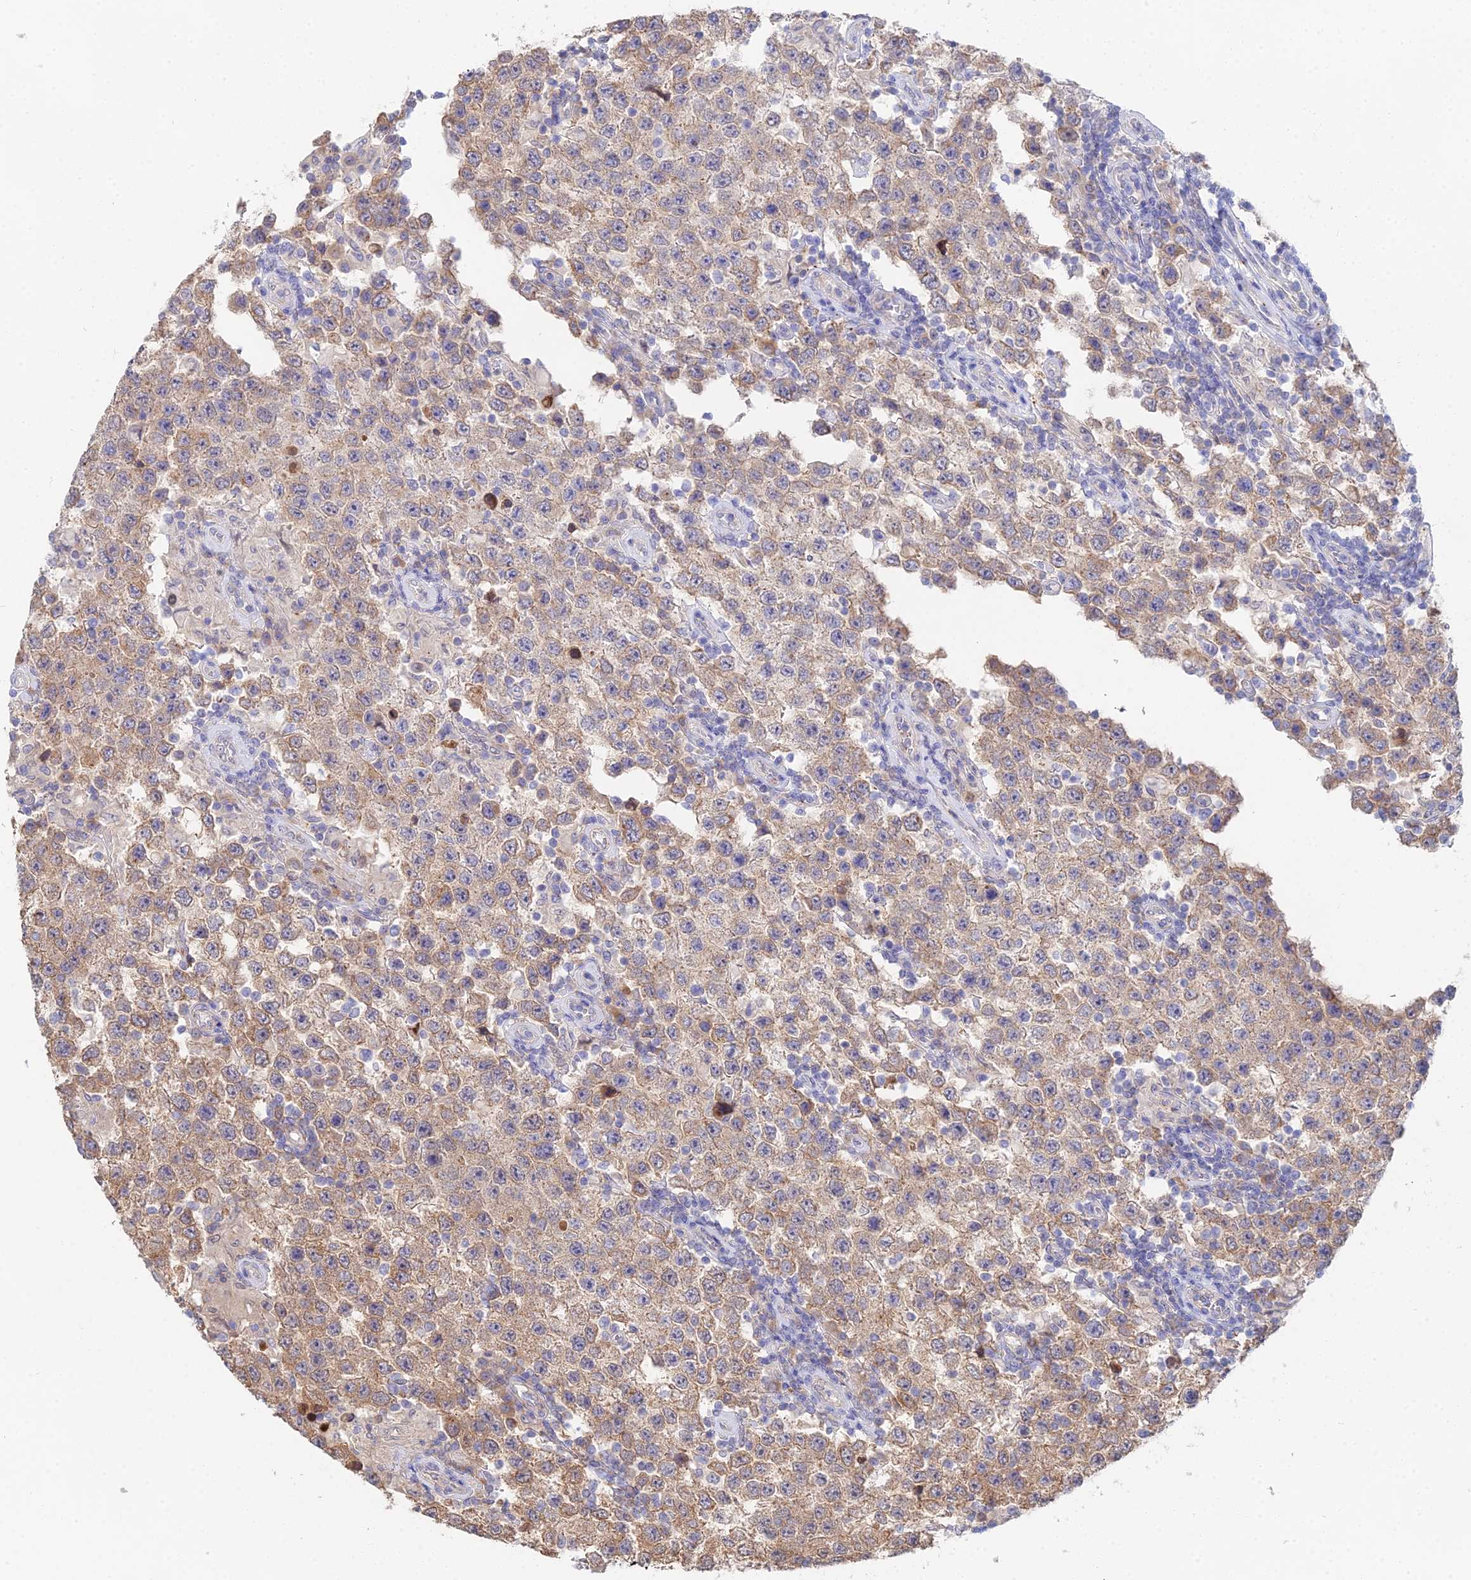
{"staining": {"intensity": "moderate", "quantity": ">75%", "location": "cytoplasmic/membranous"}, "tissue": "testis cancer", "cell_type": "Tumor cells", "image_type": "cancer", "snomed": [{"axis": "morphology", "description": "Normal tissue, NOS"}, {"axis": "morphology", "description": "Urothelial carcinoma, High grade"}, {"axis": "morphology", "description": "Seminoma, NOS"}, {"axis": "morphology", "description": "Carcinoma, Embryonal, NOS"}, {"axis": "topography", "description": "Urinary bladder"}, {"axis": "topography", "description": "Testis"}], "caption": "Immunohistochemical staining of testis cancer reveals medium levels of moderate cytoplasmic/membranous protein staining in approximately >75% of tumor cells.", "gene": "DNAH14", "patient": {"sex": "male", "age": 41}}